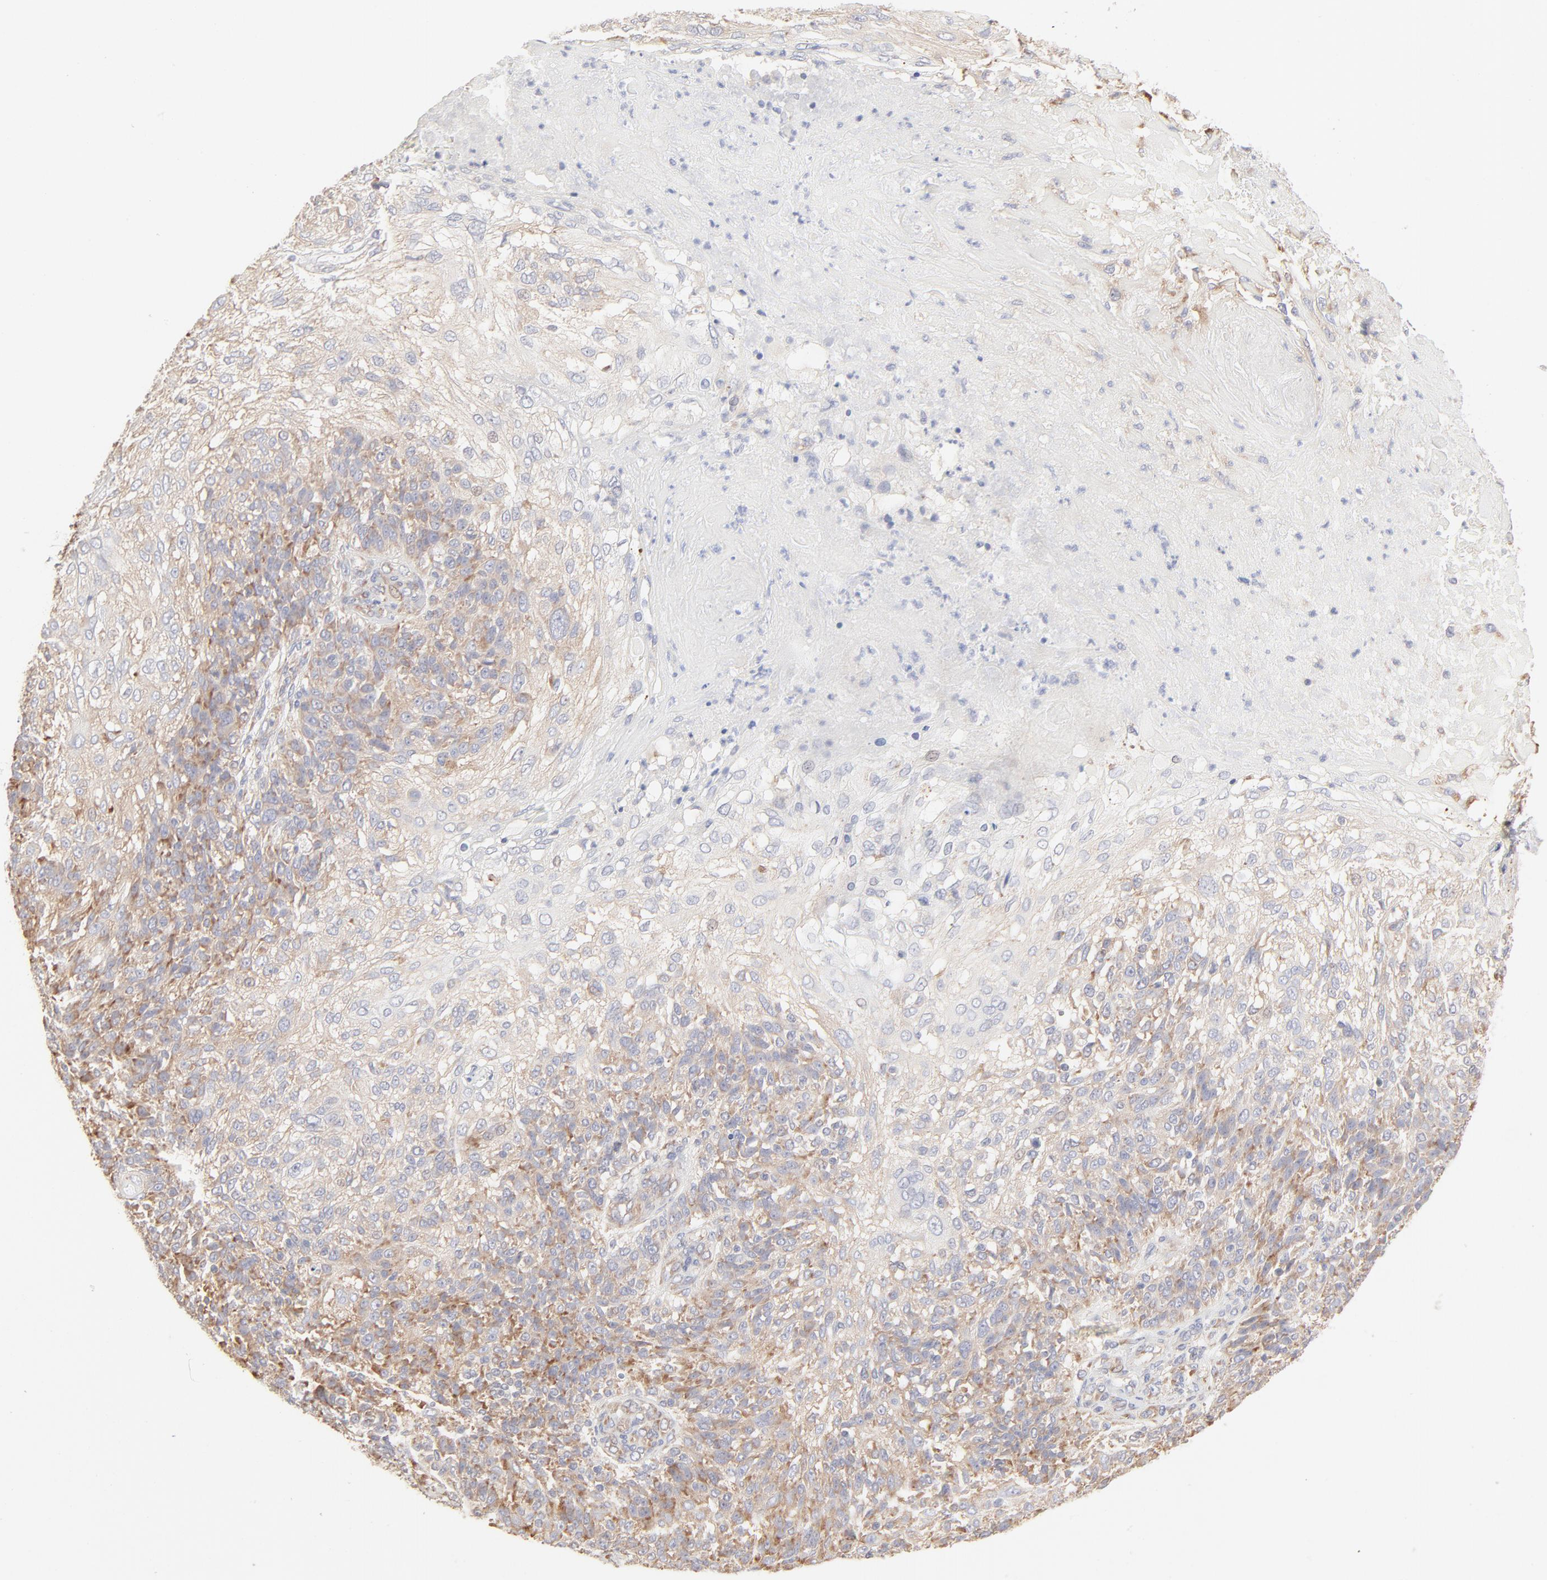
{"staining": {"intensity": "moderate", "quantity": ">75%", "location": "cytoplasmic/membranous"}, "tissue": "skin cancer", "cell_type": "Tumor cells", "image_type": "cancer", "snomed": [{"axis": "morphology", "description": "Normal tissue, NOS"}, {"axis": "morphology", "description": "Squamous cell carcinoma, NOS"}, {"axis": "topography", "description": "Skin"}], "caption": "Skin cancer was stained to show a protein in brown. There is medium levels of moderate cytoplasmic/membranous positivity in about >75% of tumor cells.", "gene": "RPS21", "patient": {"sex": "female", "age": 83}}